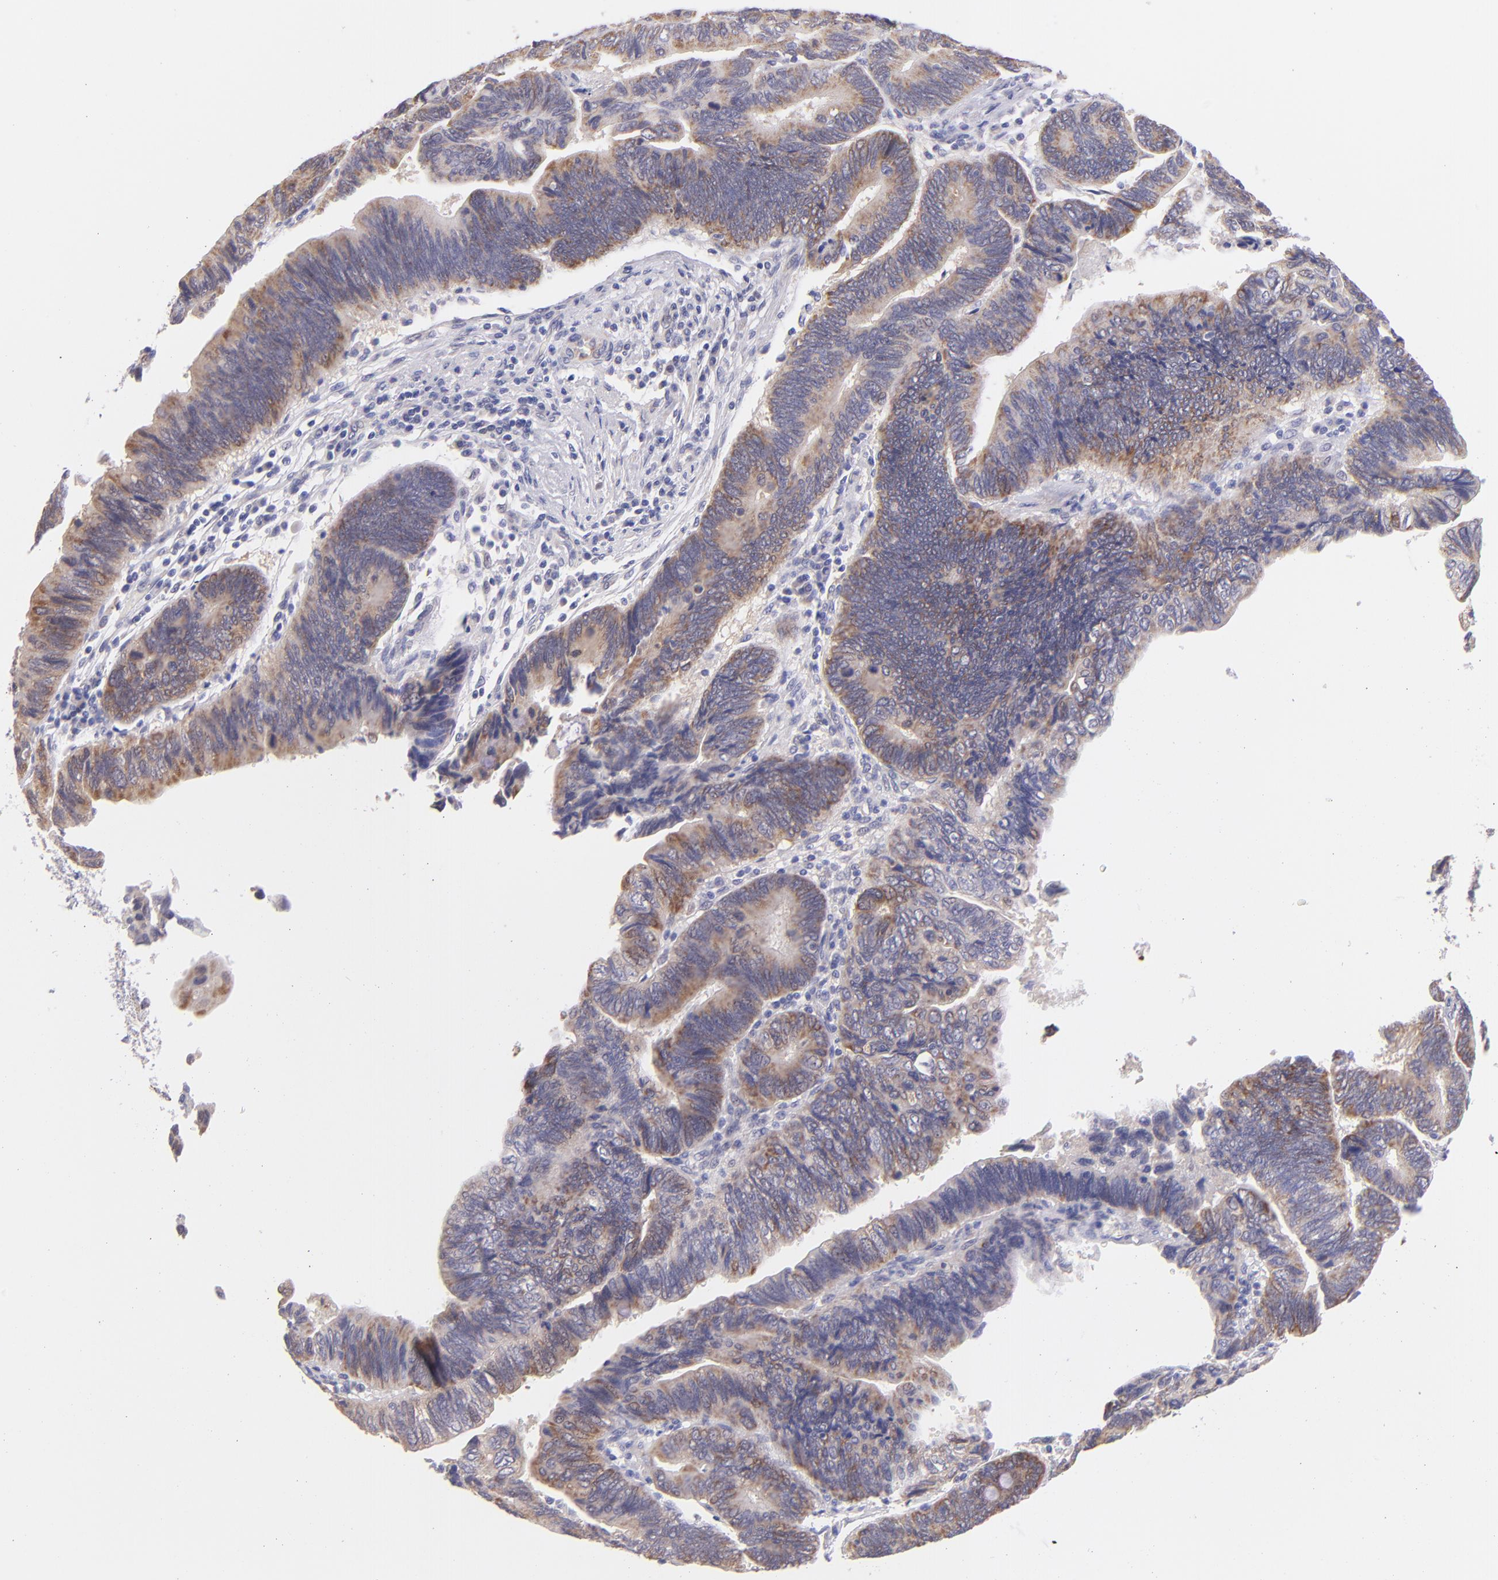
{"staining": {"intensity": "moderate", "quantity": ">75%", "location": "cytoplasmic/membranous"}, "tissue": "pancreatic cancer", "cell_type": "Tumor cells", "image_type": "cancer", "snomed": [{"axis": "morphology", "description": "Adenocarcinoma, NOS"}, {"axis": "topography", "description": "Pancreas"}], "caption": "Pancreatic cancer stained with a protein marker shows moderate staining in tumor cells.", "gene": "SH2D4A", "patient": {"sex": "female", "age": 70}}